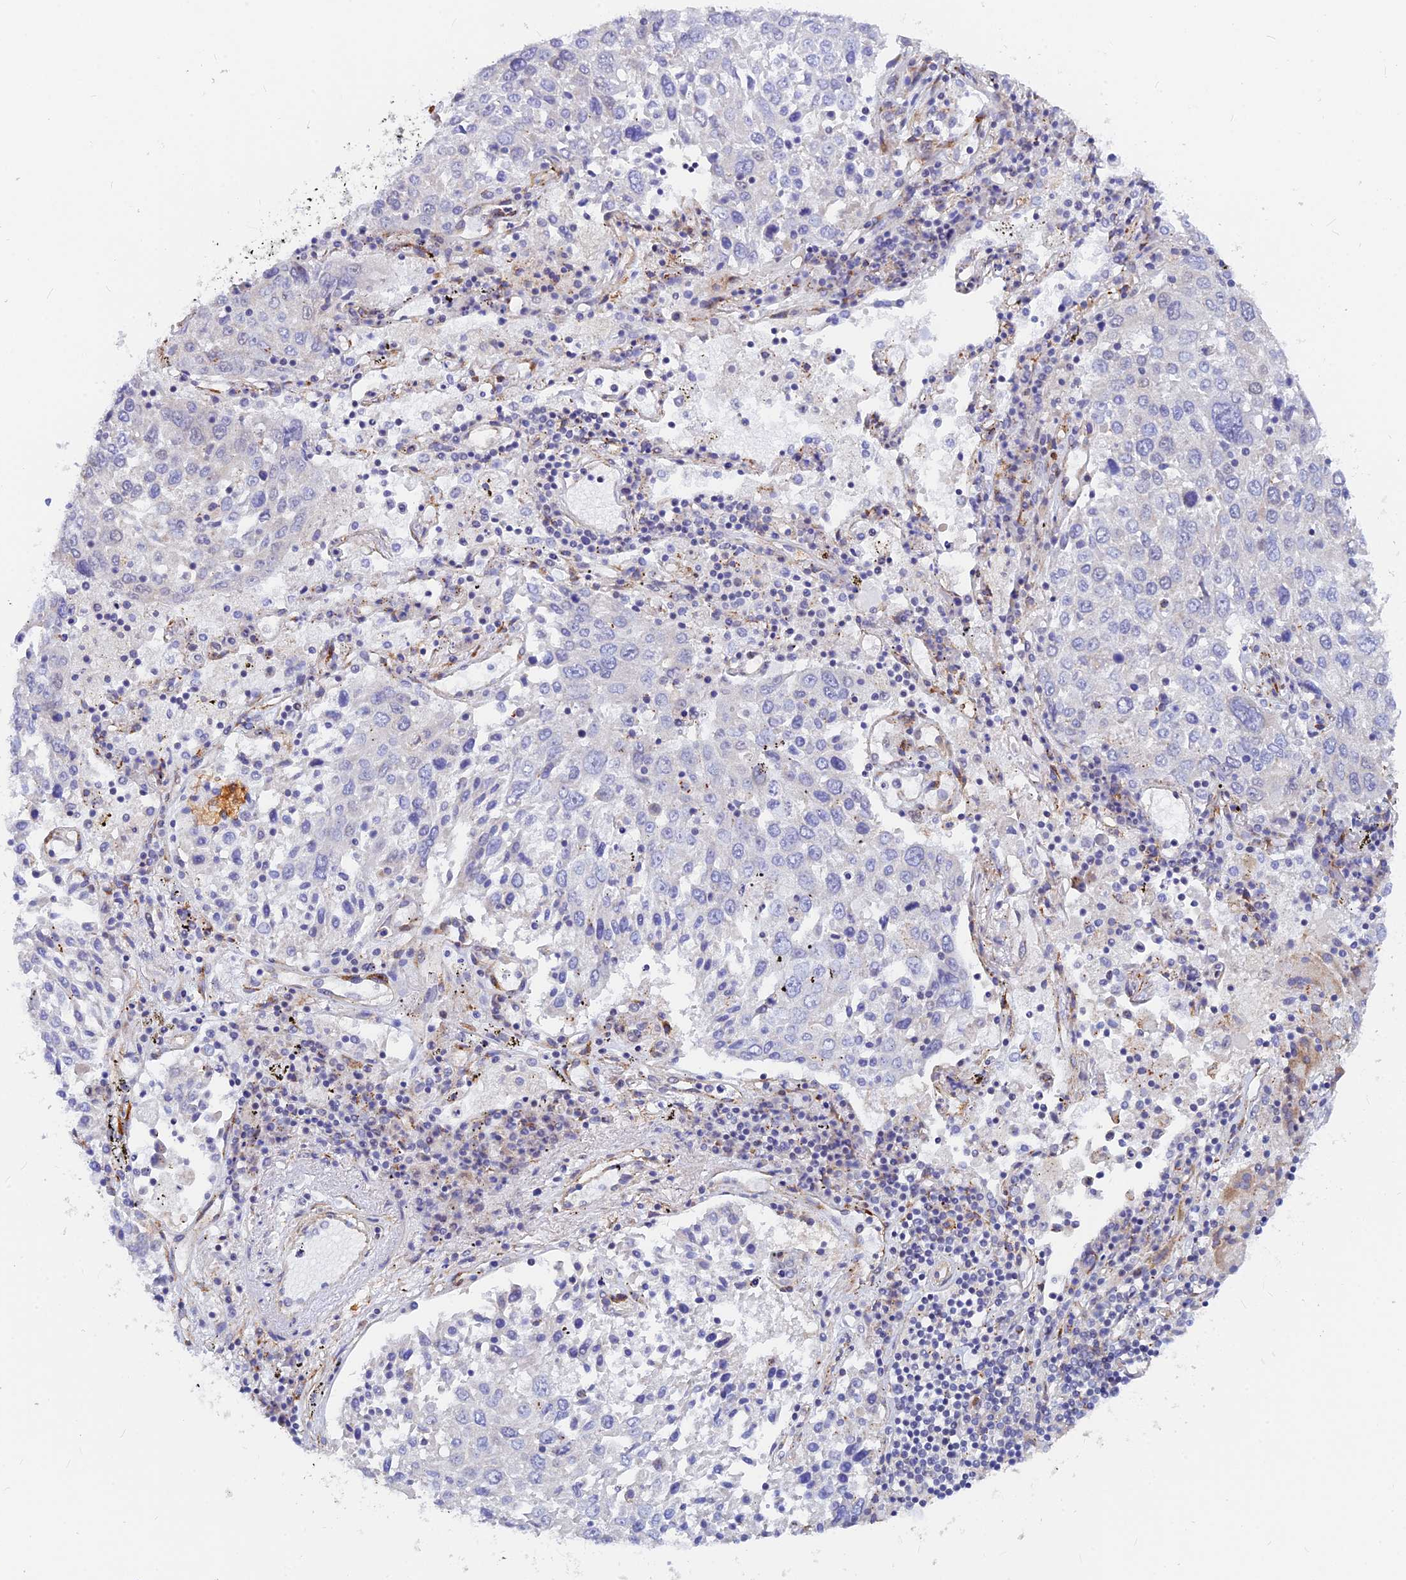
{"staining": {"intensity": "negative", "quantity": "none", "location": "none"}, "tissue": "lung cancer", "cell_type": "Tumor cells", "image_type": "cancer", "snomed": [{"axis": "morphology", "description": "Squamous cell carcinoma, NOS"}, {"axis": "topography", "description": "Lung"}], "caption": "High magnification brightfield microscopy of lung cancer stained with DAB (3,3'-diaminobenzidine) (brown) and counterstained with hematoxylin (blue): tumor cells show no significant positivity.", "gene": "VSTM2L", "patient": {"sex": "male", "age": 65}}